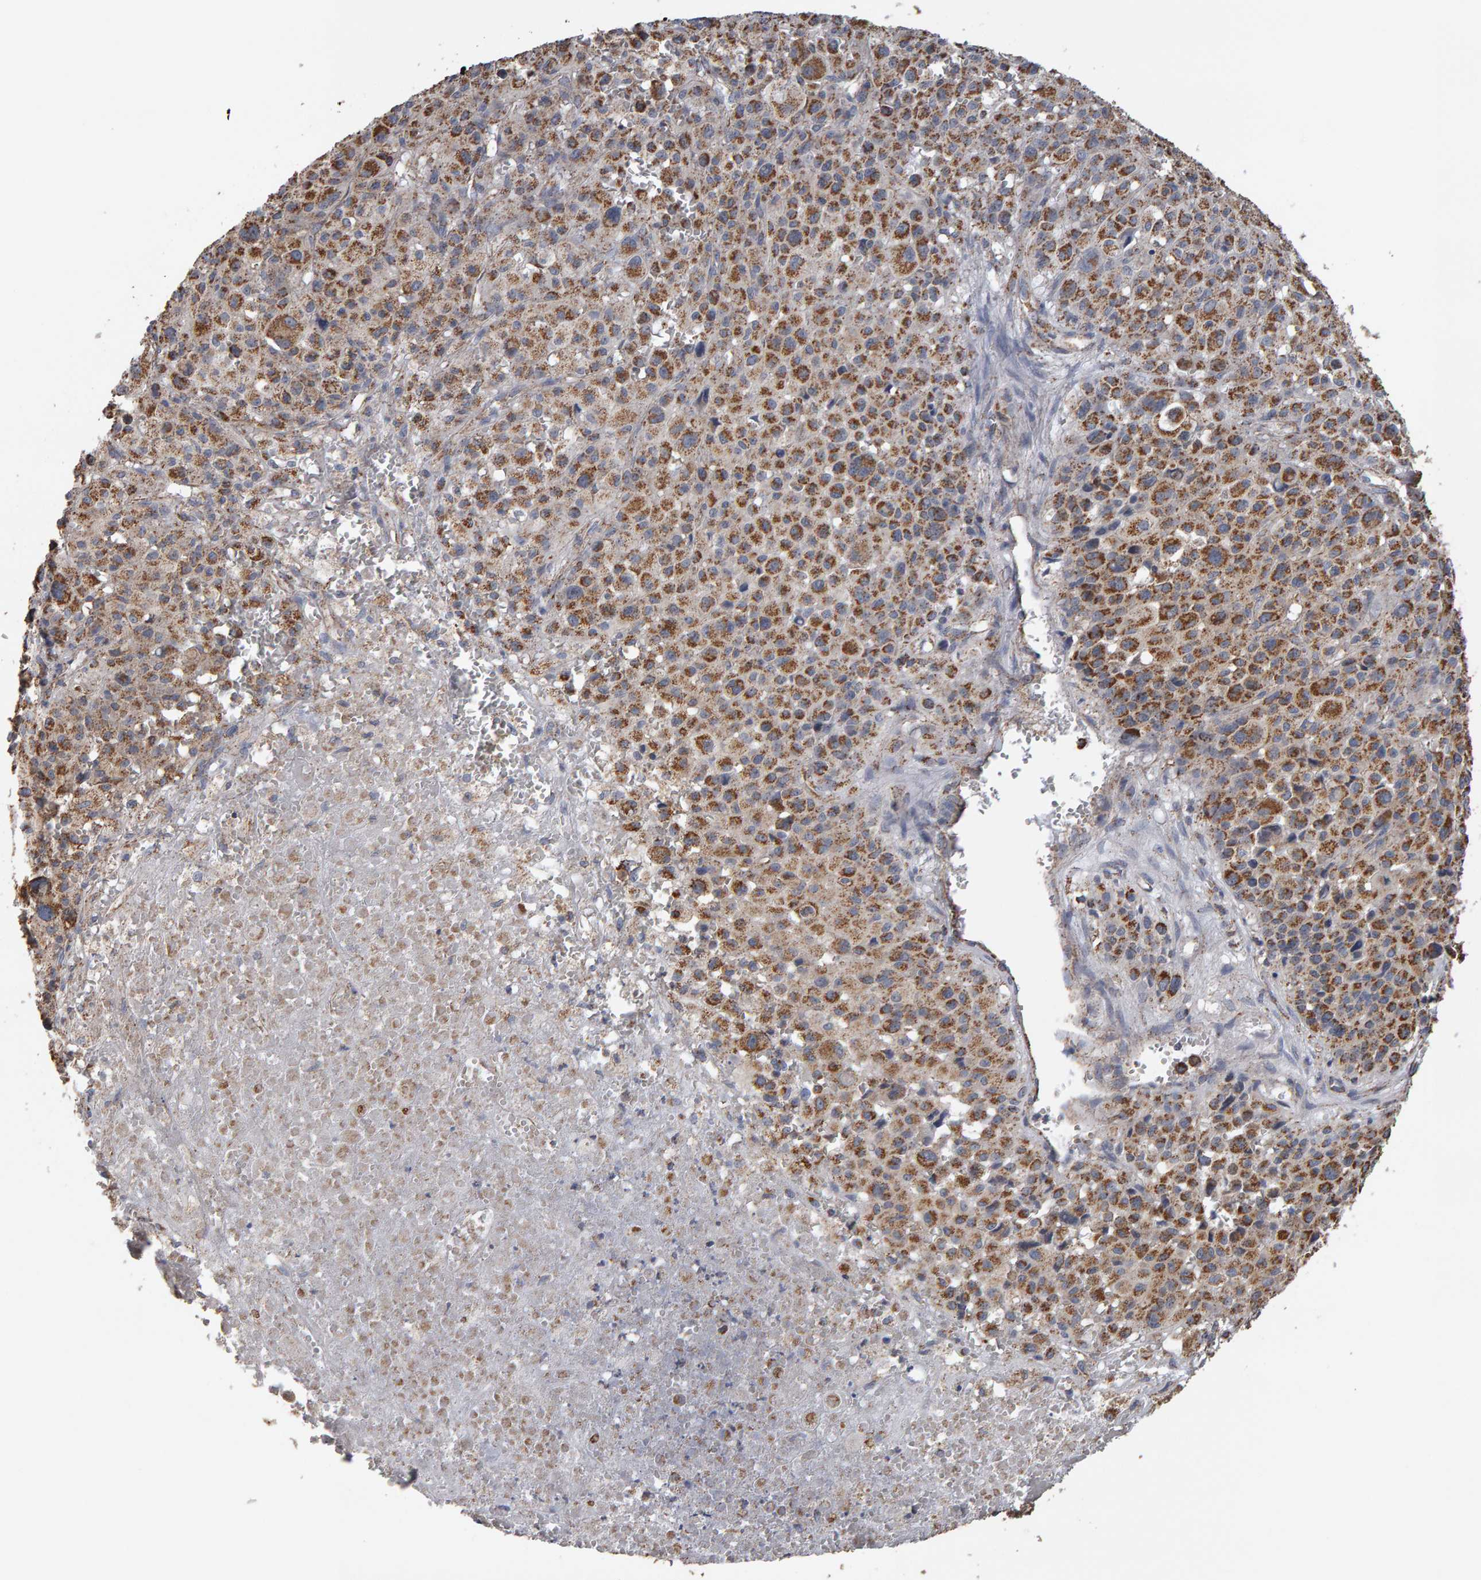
{"staining": {"intensity": "moderate", "quantity": ">75%", "location": "cytoplasmic/membranous"}, "tissue": "melanoma", "cell_type": "Tumor cells", "image_type": "cancer", "snomed": [{"axis": "morphology", "description": "Malignant melanoma, Metastatic site"}, {"axis": "topography", "description": "Skin"}], "caption": "A photomicrograph of melanoma stained for a protein exhibits moderate cytoplasmic/membranous brown staining in tumor cells. (brown staining indicates protein expression, while blue staining denotes nuclei).", "gene": "TOM1L1", "patient": {"sex": "female", "age": 74}}